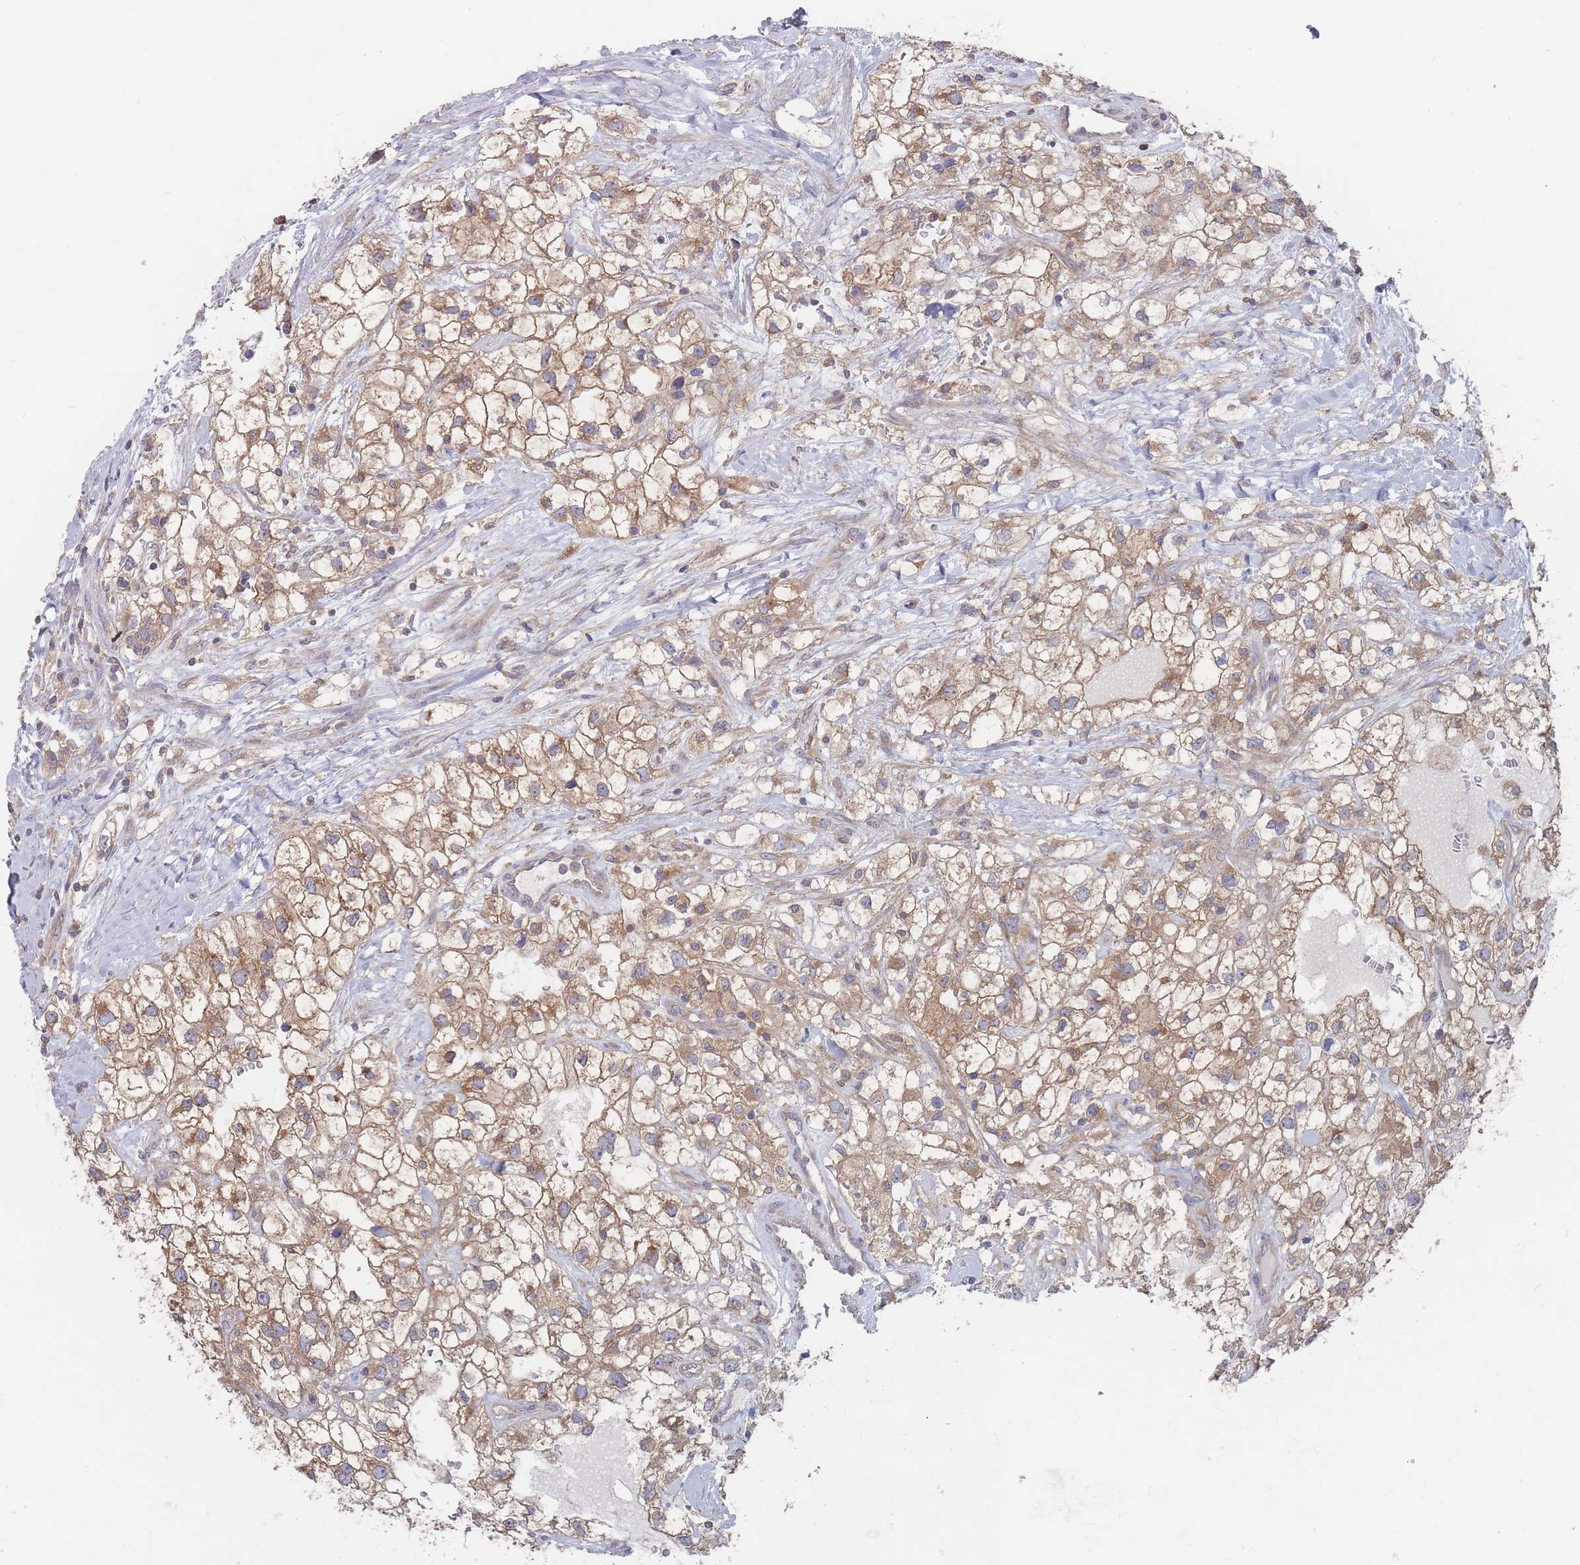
{"staining": {"intensity": "moderate", "quantity": ">75%", "location": "cytoplasmic/membranous"}, "tissue": "renal cancer", "cell_type": "Tumor cells", "image_type": "cancer", "snomed": [{"axis": "morphology", "description": "Adenocarcinoma, NOS"}, {"axis": "topography", "description": "Kidney"}], "caption": "Protein staining displays moderate cytoplasmic/membranous staining in about >75% of tumor cells in renal cancer (adenocarcinoma).", "gene": "EFCC1", "patient": {"sex": "male", "age": 59}}